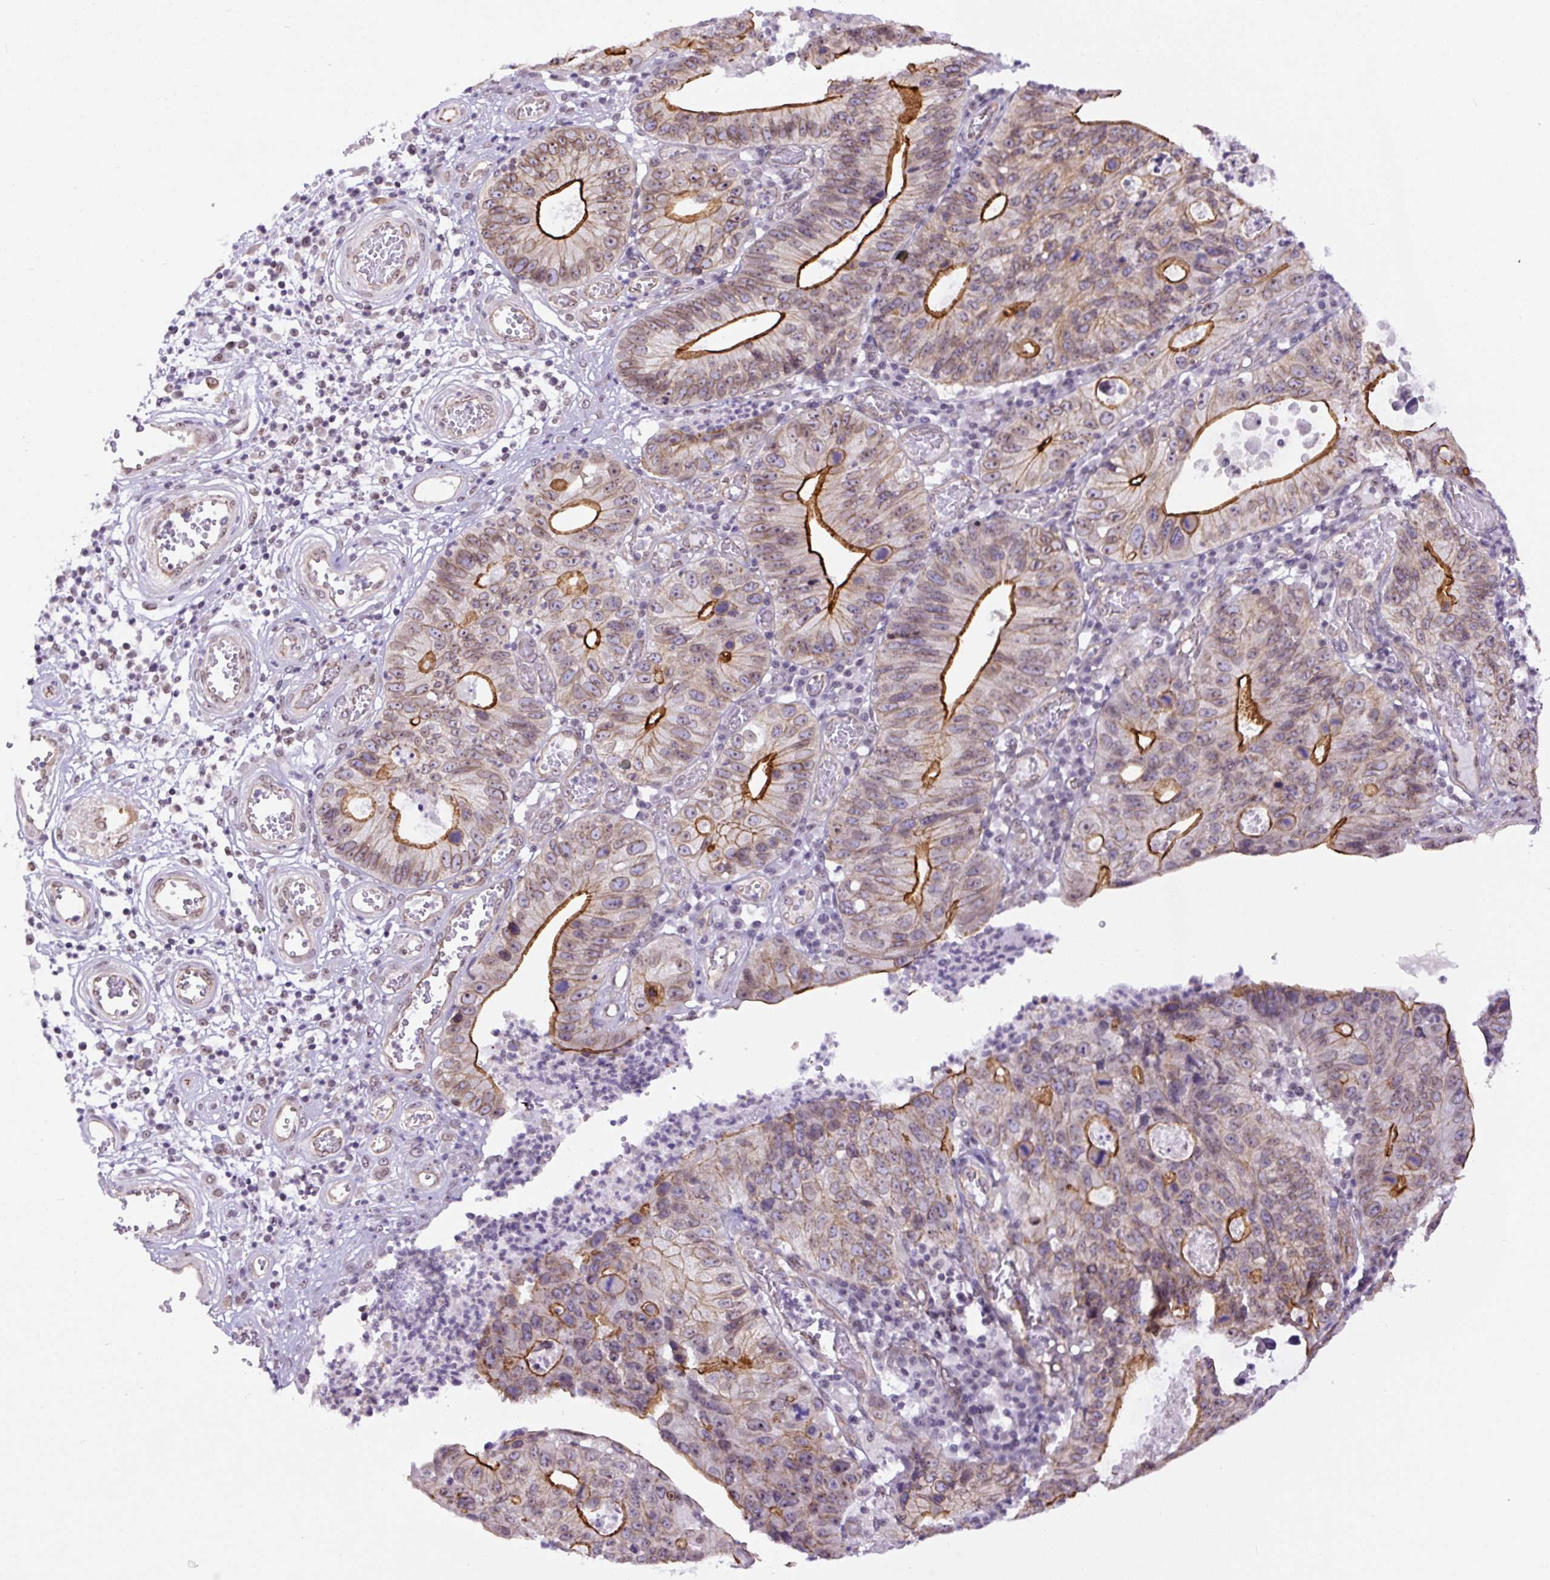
{"staining": {"intensity": "strong", "quantity": "25%-75%", "location": "cytoplasmic/membranous"}, "tissue": "stomach cancer", "cell_type": "Tumor cells", "image_type": "cancer", "snomed": [{"axis": "morphology", "description": "Adenocarcinoma, NOS"}, {"axis": "topography", "description": "Stomach"}], "caption": "A brown stain shows strong cytoplasmic/membranous expression of a protein in human stomach cancer (adenocarcinoma) tumor cells. (DAB (3,3'-diaminobenzidine) IHC with brightfield microscopy, high magnification).", "gene": "MYO5C", "patient": {"sex": "male", "age": 59}}